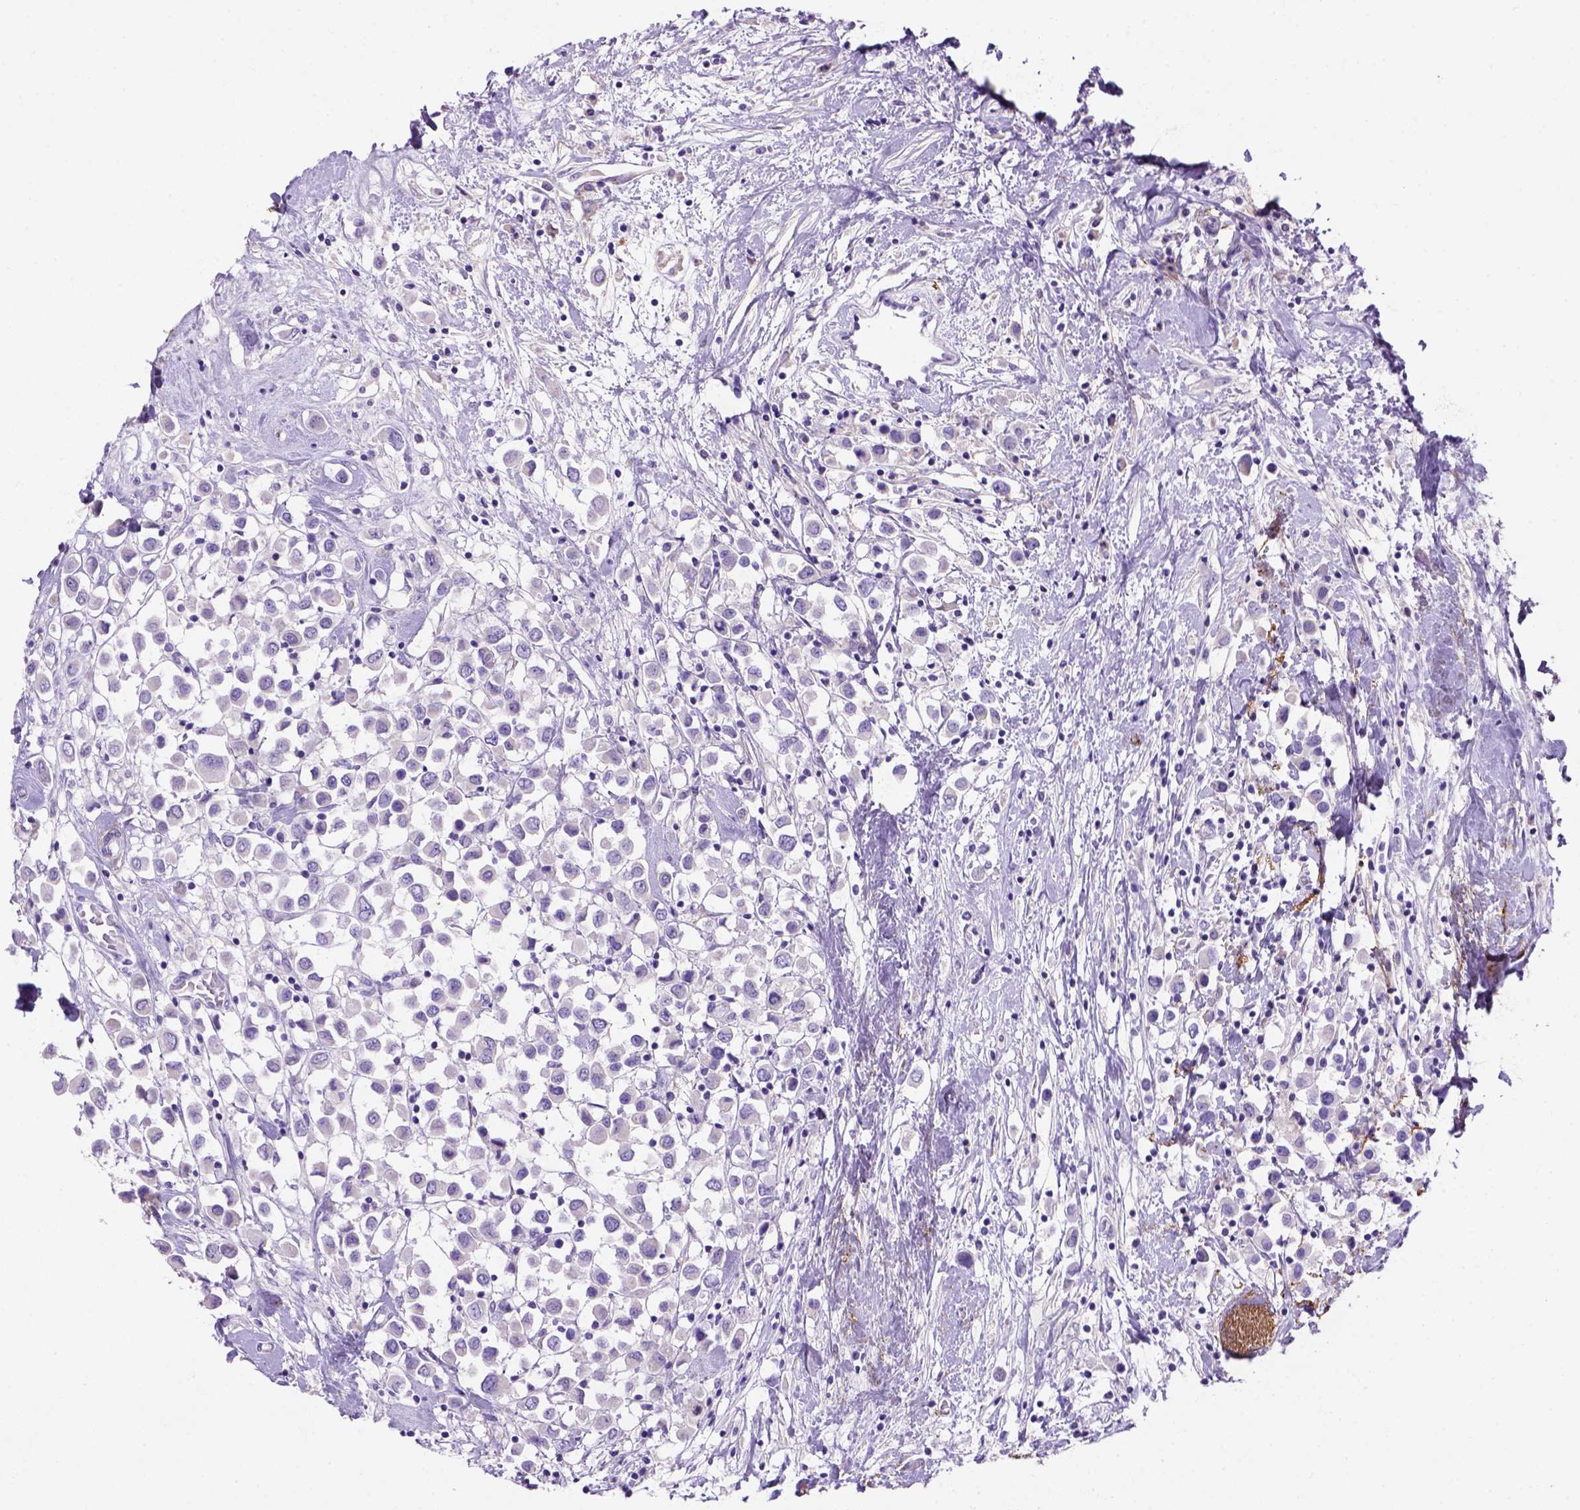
{"staining": {"intensity": "negative", "quantity": "none", "location": "none"}, "tissue": "breast cancer", "cell_type": "Tumor cells", "image_type": "cancer", "snomed": [{"axis": "morphology", "description": "Duct carcinoma"}, {"axis": "topography", "description": "Breast"}], "caption": "Human breast cancer stained for a protein using IHC exhibits no expression in tumor cells.", "gene": "SIRPD", "patient": {"sex": "female", "age": 61}}